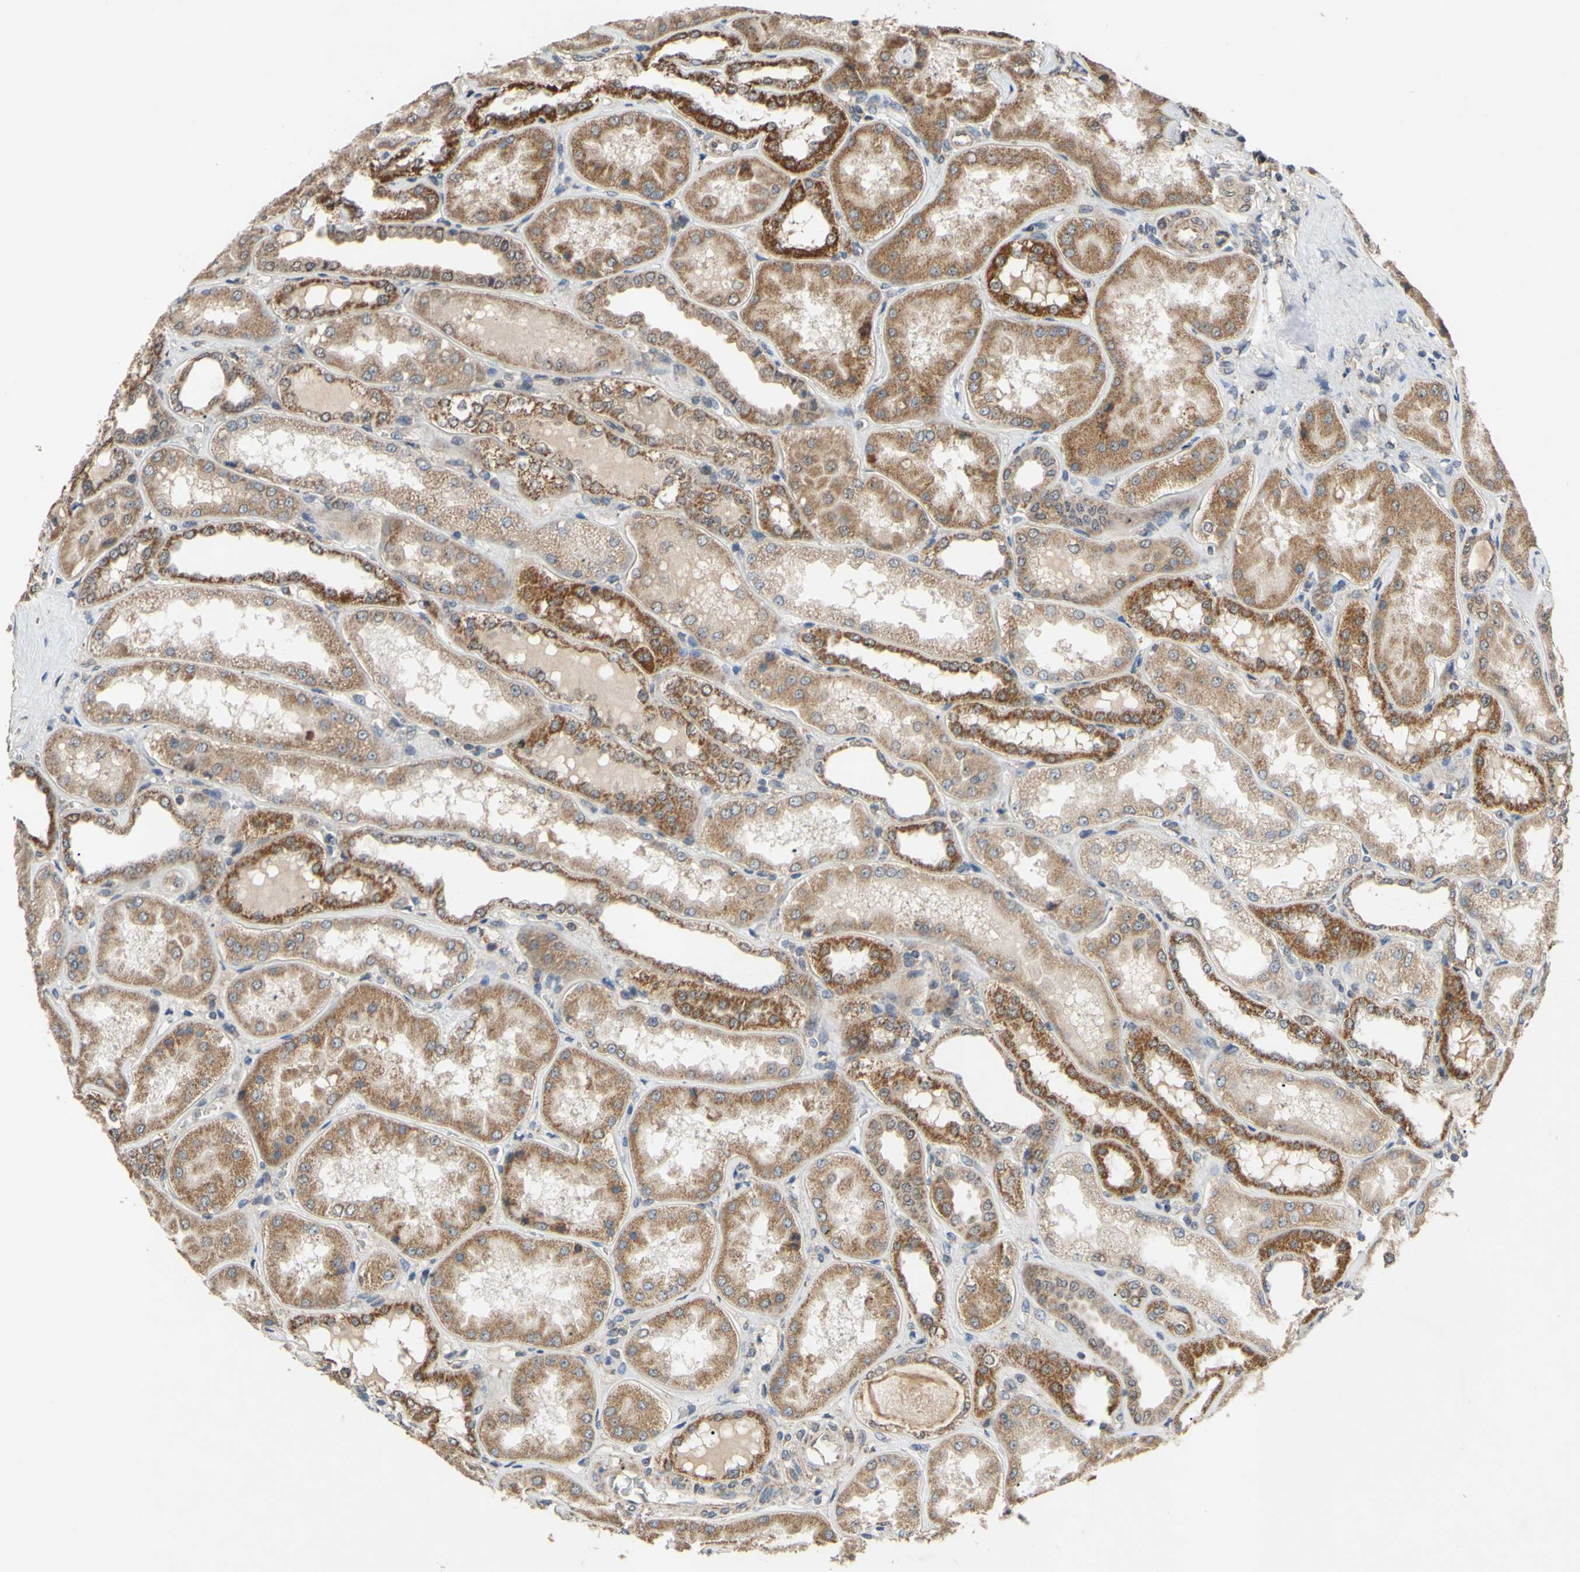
{"staining": {"intensity": "moderate", "quantity": ">75%", "location": "cytoplasmic/membranous"}, "tissue": "kidney", "cell_type": "Cells in glomeruli", "image_type": "normal", "snomed": [{"axis": "morphology", "description": "Normal tissue, NOS"}, {"axis": "topography", "description": "Kidney"}], "caption": "Immunohistochemical staining of unremarkable kidney exhibits moderate cytoplasmic/membranous protein expression in approximately >75% of cells in glomeruli.", "gene": "CD164", "patient": {"sex": "female", "age": 56}}